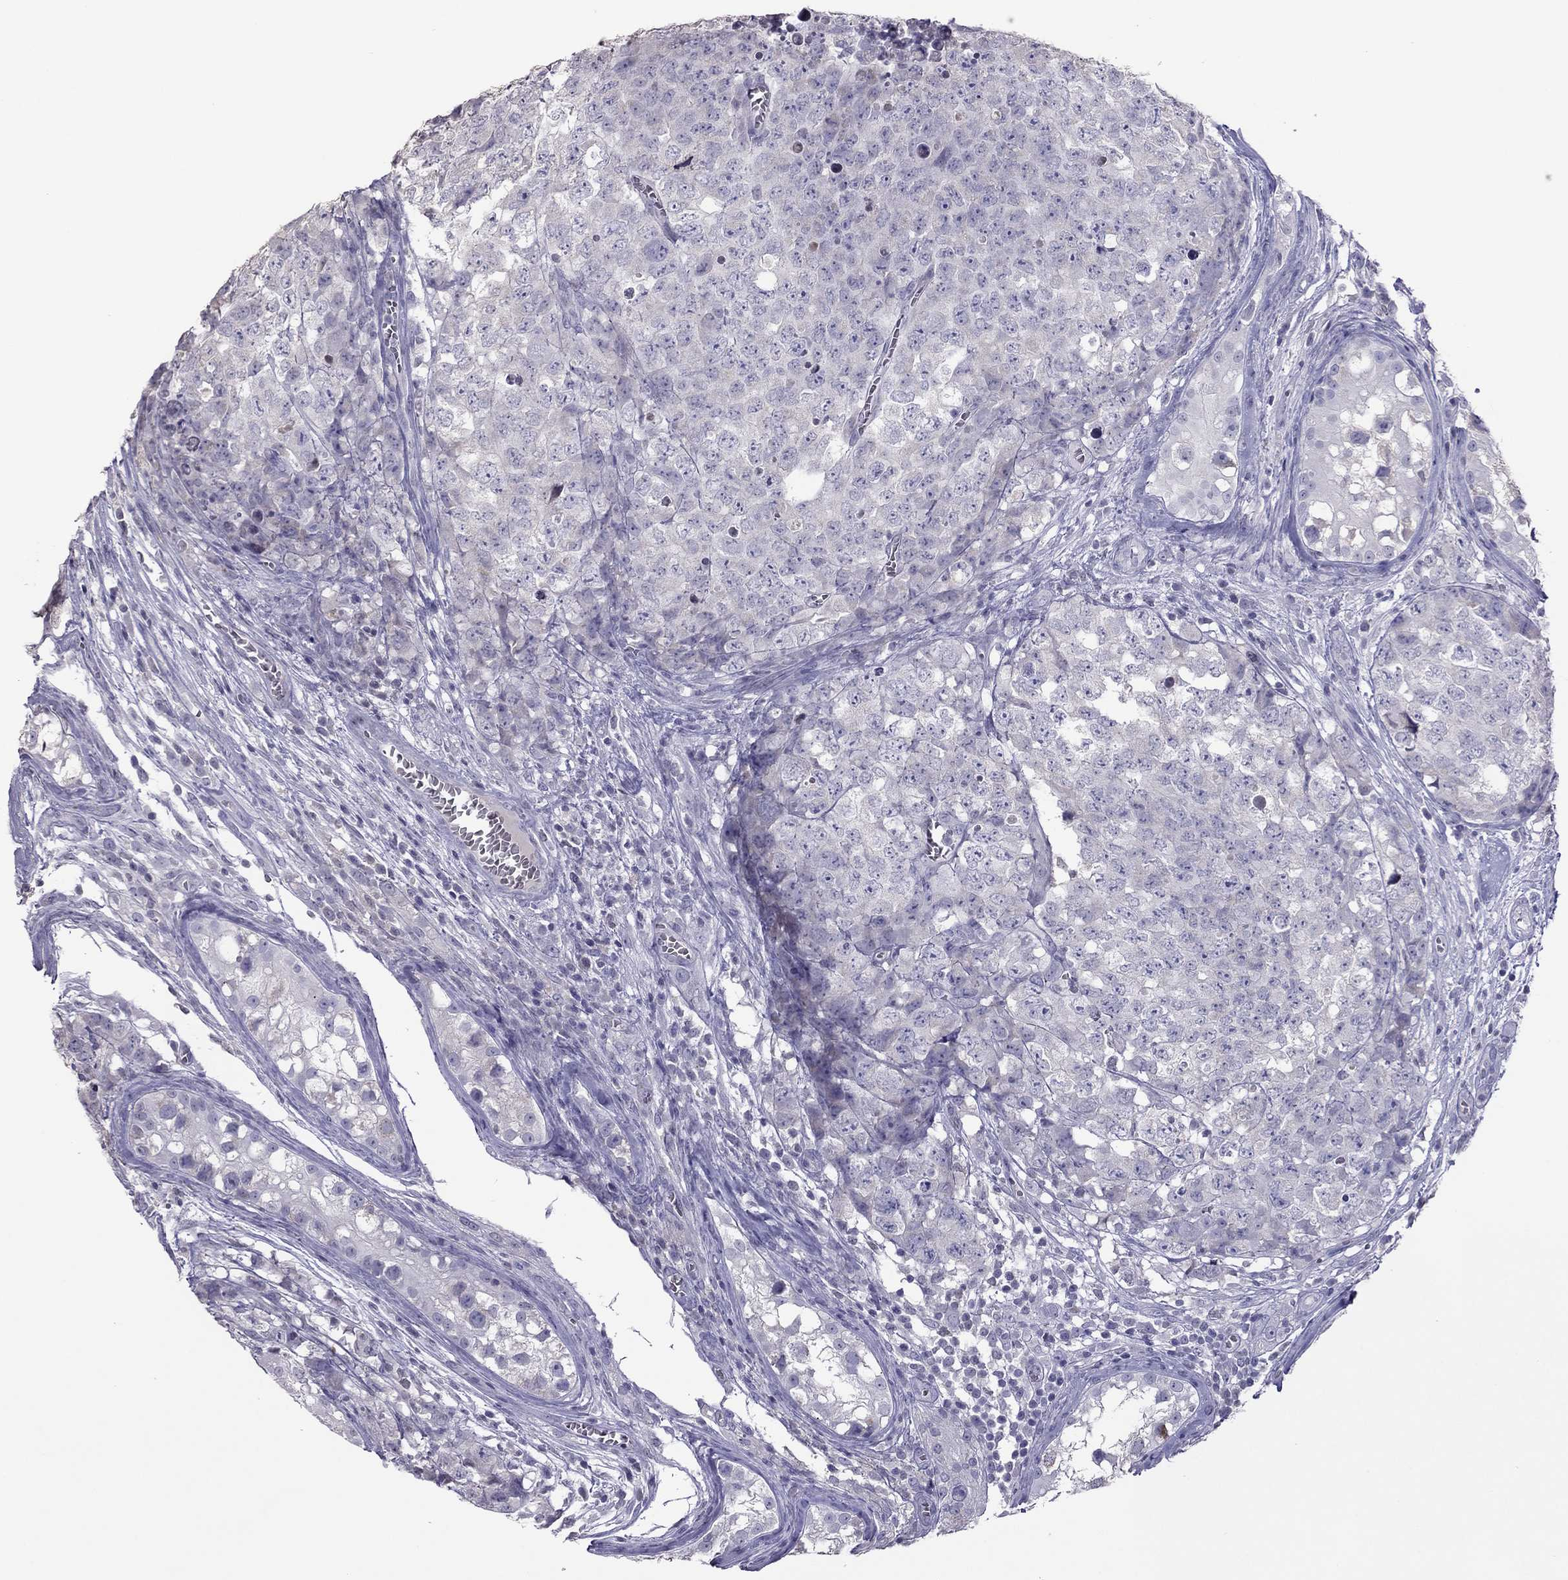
{"staining": {"intensity": "negative", "quantity": "none", "location": "none"}, "tissue": "testis cancer", "cell_type": "Tumor cells", "image_type": "cancer", "snomed": [{"axis": "morphology", "description": "Carcinoma, Embryonal, NOS"}, {"axis": "topography", "description": "Testis"}], "caption": "DAB (3,3'-diaminobenzidine) immunohistochemical staining of human testis cancer (embryonal carcinoma) demonstrates no significant expression in tumor cells.", "gene": "RGS8", "patient": {"sex": "male", "age": 23}}